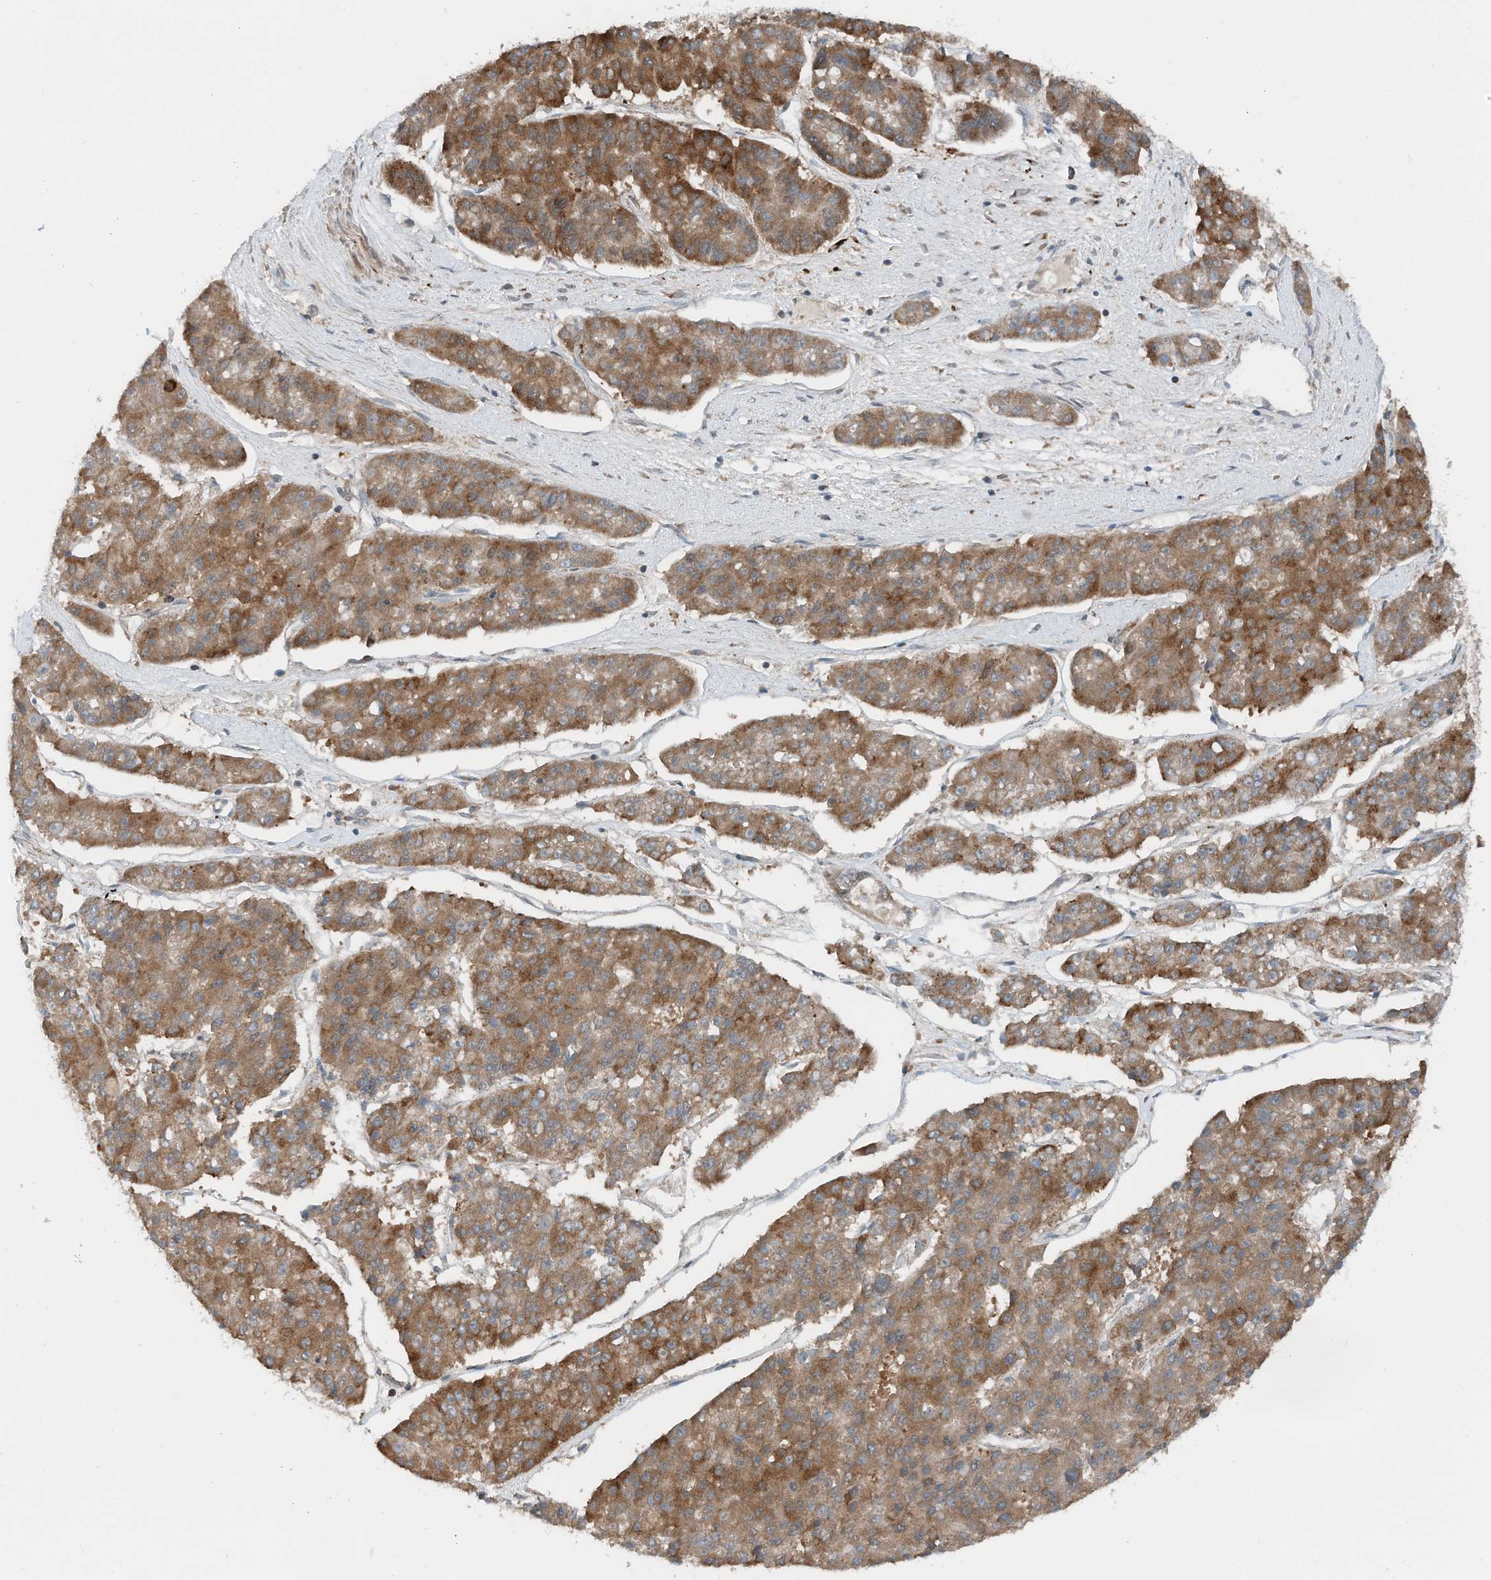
{"staining": {"intensity": "moderate", "quantity": ">75%", "location": "cytoplasmic/membranous"}, "tissue": "pancreatic cancer", "cell_type": "Tumor cells", "image_type": "cancer", "snomed": [{"axis": "morphology", "description": "Adenocarcinoma, NOS"}, {"axis": "topography", "description": "Pancreas"}], "caption": "A histopathology image showing moderate cytoplasmic/membranous staining in about >75% of tumor cells in pancreatic cancer, as visualized by brown immunohistochemical staining.", "gene": "RMND1", "patient": {"sex": "male", "age": 50}}